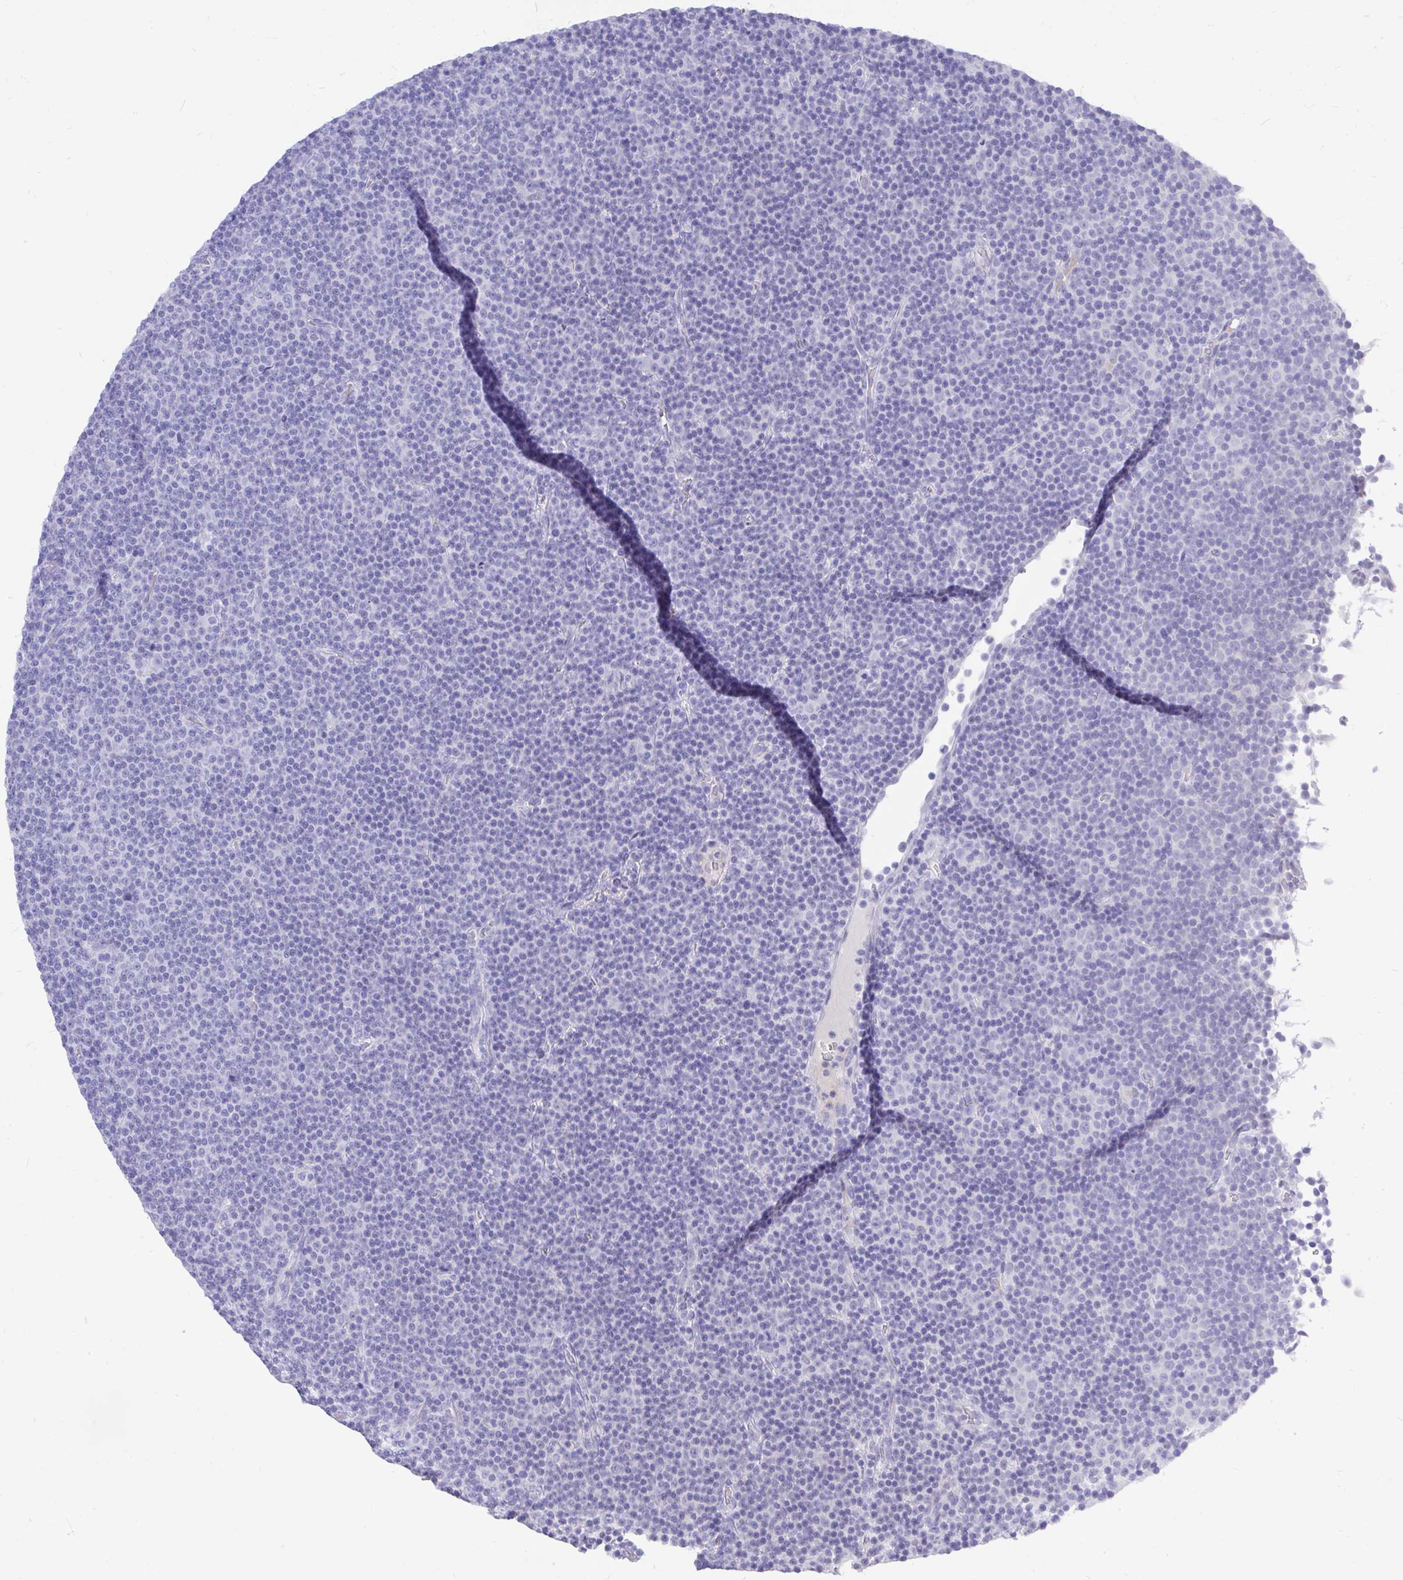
{"staining": {"intensity": "negative", "quantity": "none", "location": "none"}, "tissue": "lymphoma", "cell_type": "Tumor cells", "image_type": "cancer", "snomed": [{"axis": "morphology", "description": "Malignant lymphoma, non-Hodgkin's type, Low grade"}, {"axis": "topography", "description": "Lymph node"}], "caption": "There is no significant expression in tumor cells of lymphoma.", "gene": "MS4A12", "patient": {"sex": "female", "age": 67}}